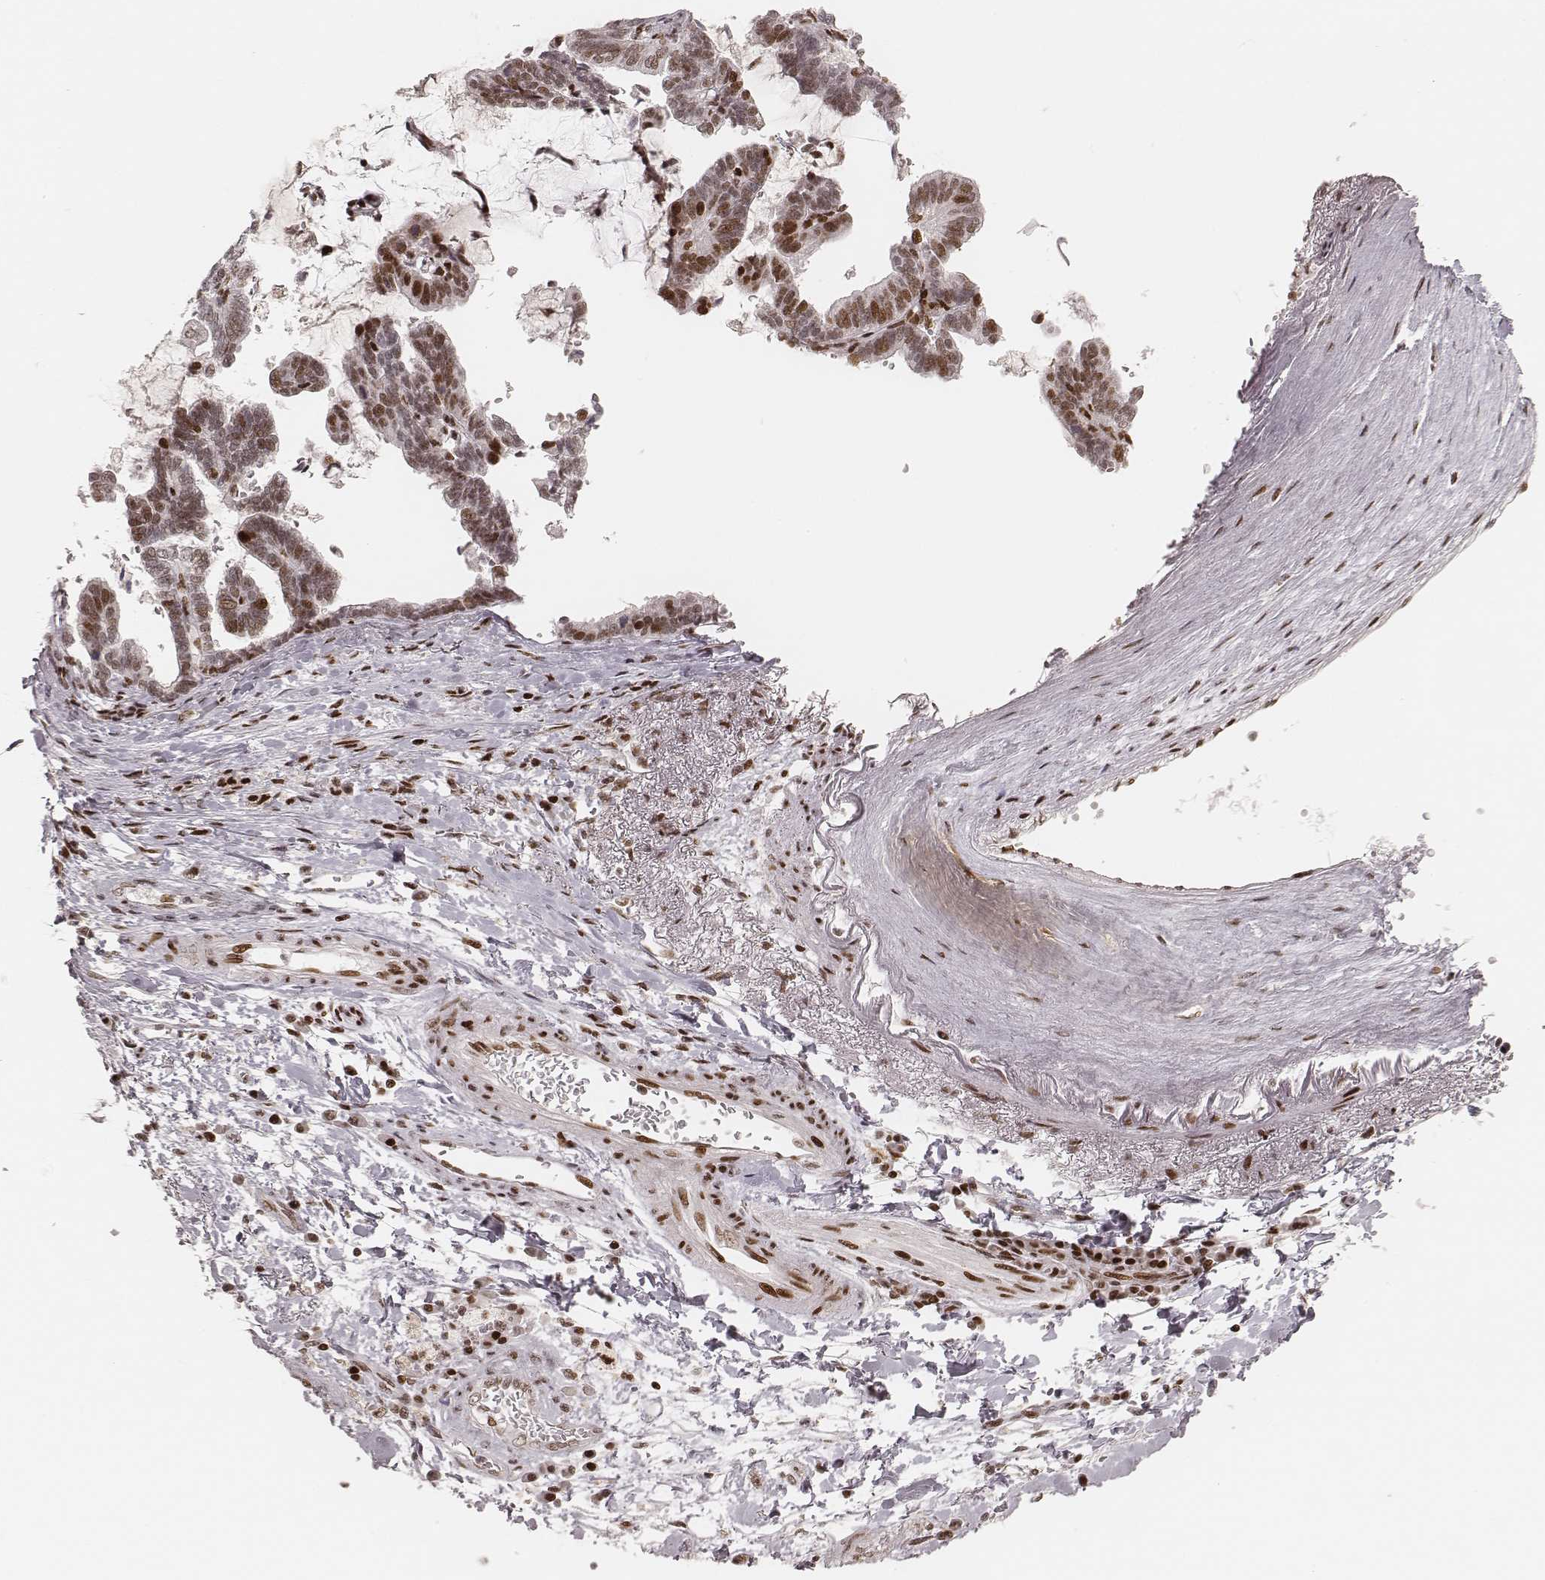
{"staining": {"intensity": "moderate", "quantity": ">75%", "location": "nuclear"}, "tissue": "stomach cancer", "cell_type": "Tumor cells", "image_type": "cancer", "snomed": [{"axis": "morphology", "description": "Adenocarcinoma, NOS"}, {"axis": "topography", "description": "Stomach"}], "caption": "DAB (3,3'-diaminobenzidine) immunohistochemical staining of human stomach cancer (adenocarcinoma) shows moderate nuclear protein expression in about >75% of tumor cells. Using DAB (brown) and hematoxylin (blue) stains, captured at high magnification using brightfield microscopy.", "gene": "HNRNPC", "patient": {"sex": "male", "age": 83}}